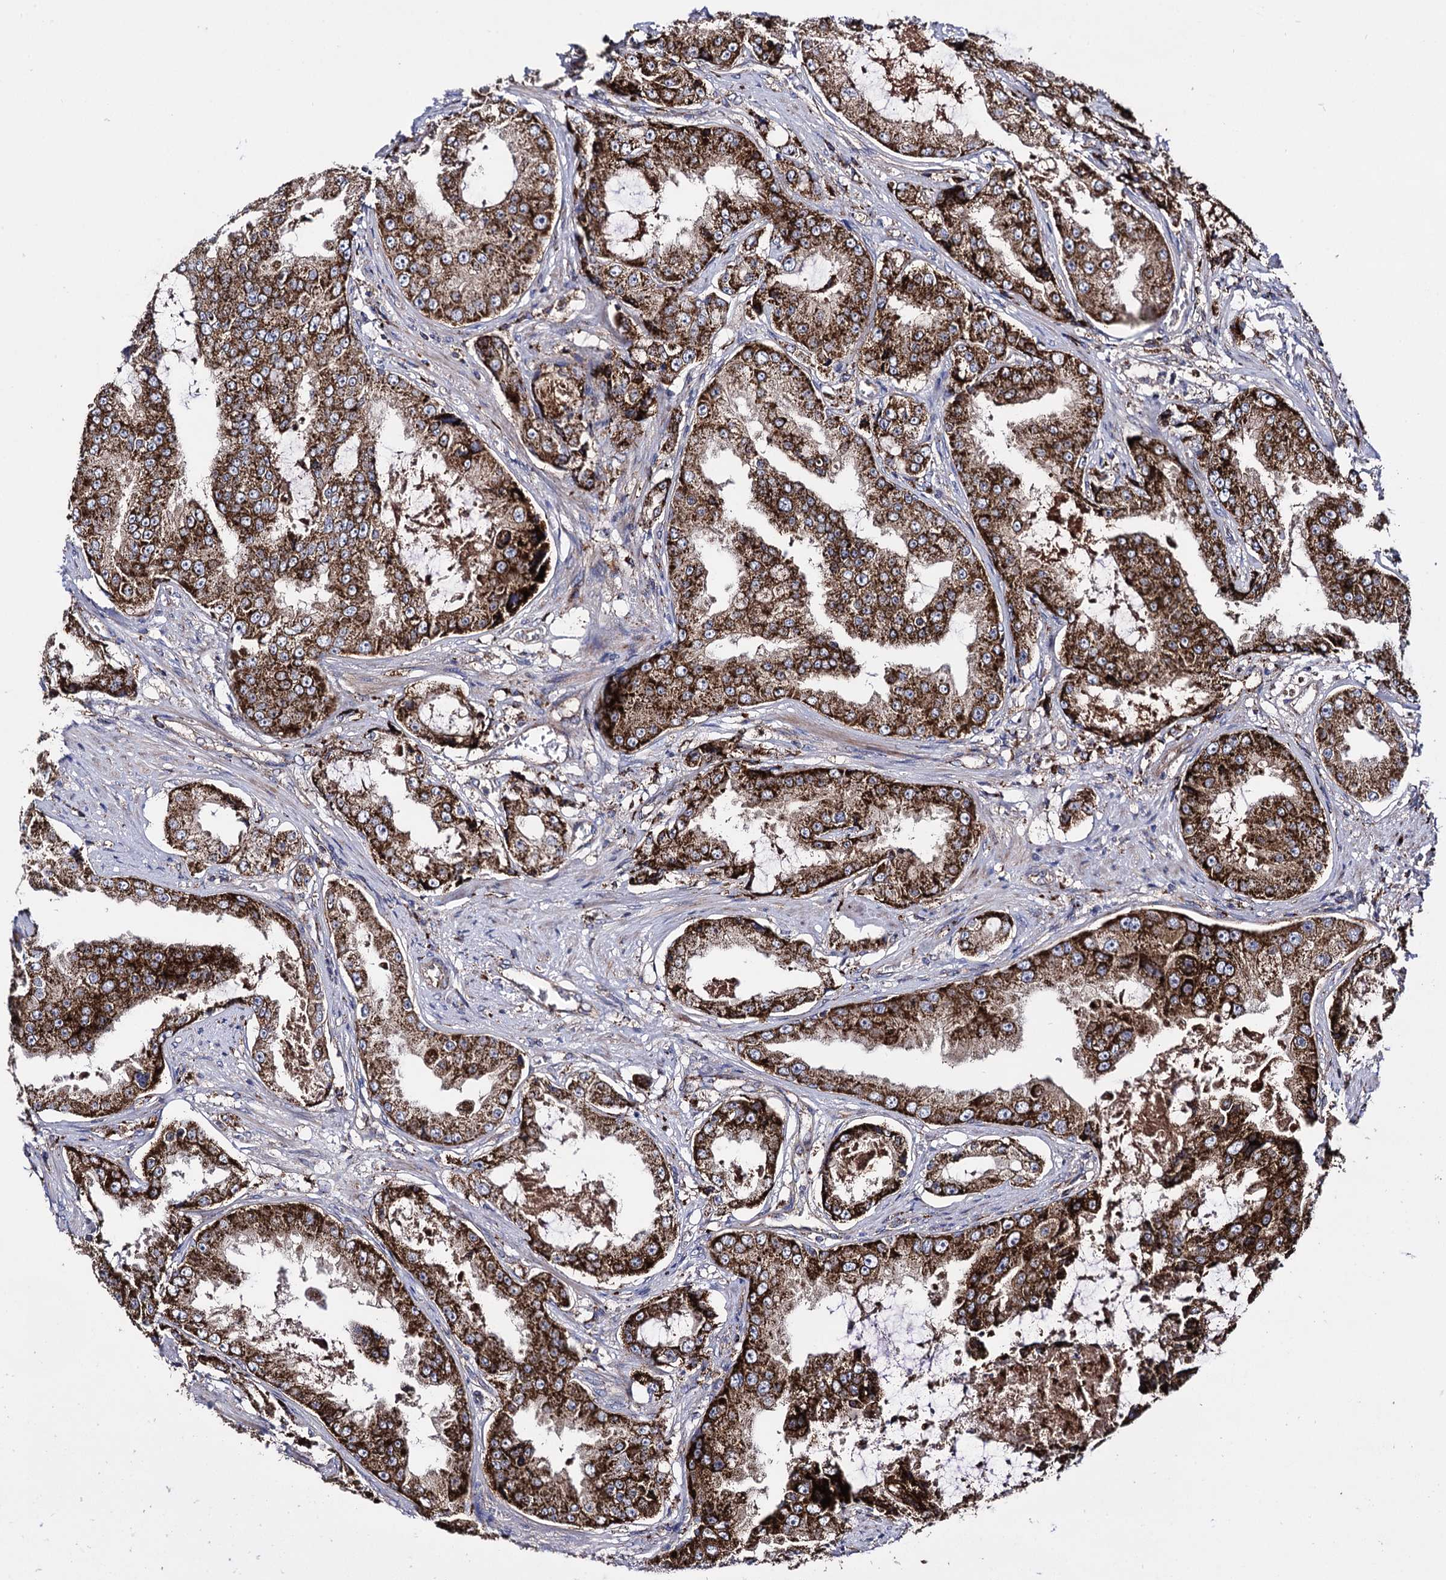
{"staining": {"intensity": "strong", "quantity": ">75%", "location": "cytoplasmic/membranous"}, "tissue": "prostate cancer", "cell_type": "Tumor cells", "image_type": "cancer", "snomed": [{"axis": "morphology", "description": "Adenocarcinoma, High grade"}, {"axis": "topography", "description": "Prostate"}], "caption": "An immunohistochemistry (IHC) photomicrograph of neoplastic tissue is shown. Protein staining in brown shows strong cytoplasmic/membranous positivity in prostate cancer (adenocarcinoma (high-grade)) within tumor cells.", "gene": "IQCH", "patient": {"sex": "male", "age": 73}}